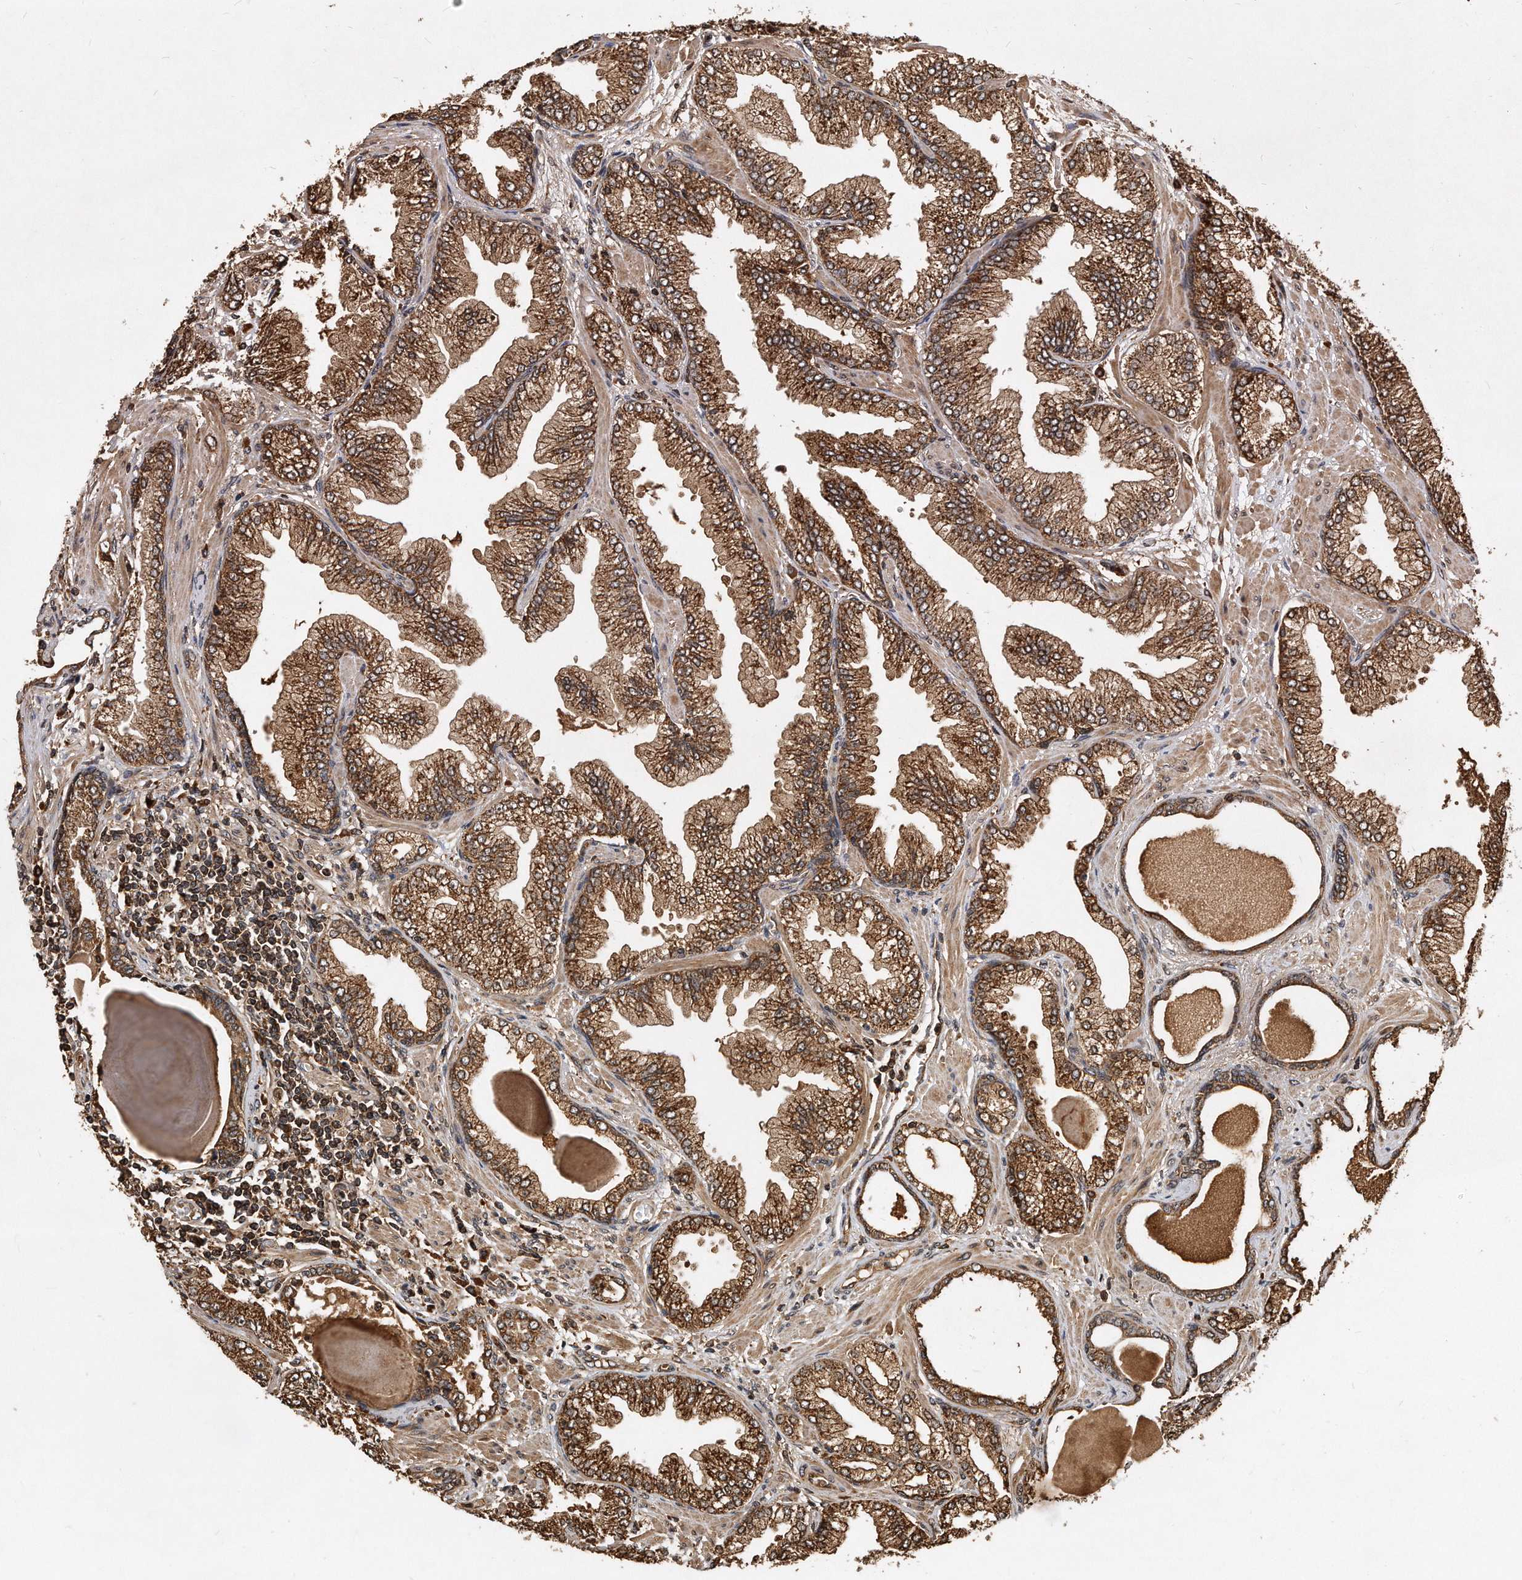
{"staining": {"intensity": "moderate", "quantity": ">75%", "location": "cytoplasmic/membranous"}, "tissue": "prostate cancer", "cell_type": "Tumor cells", "image_type": "cancer", "snomed": [{"axis": "morphology", "description": "Adenocarcinoma, High grade"}, {"axis": "topography", "description": "Prostate"}], "caption": "Immunohistochemical staining of human prostate cancer exhibits medium levels of moderate cytoplasmic/membranous protein staining in approximately >75% of tumor cells.", "gene": "PPP5C", "patient": {"sex": "male", "age": 71}}